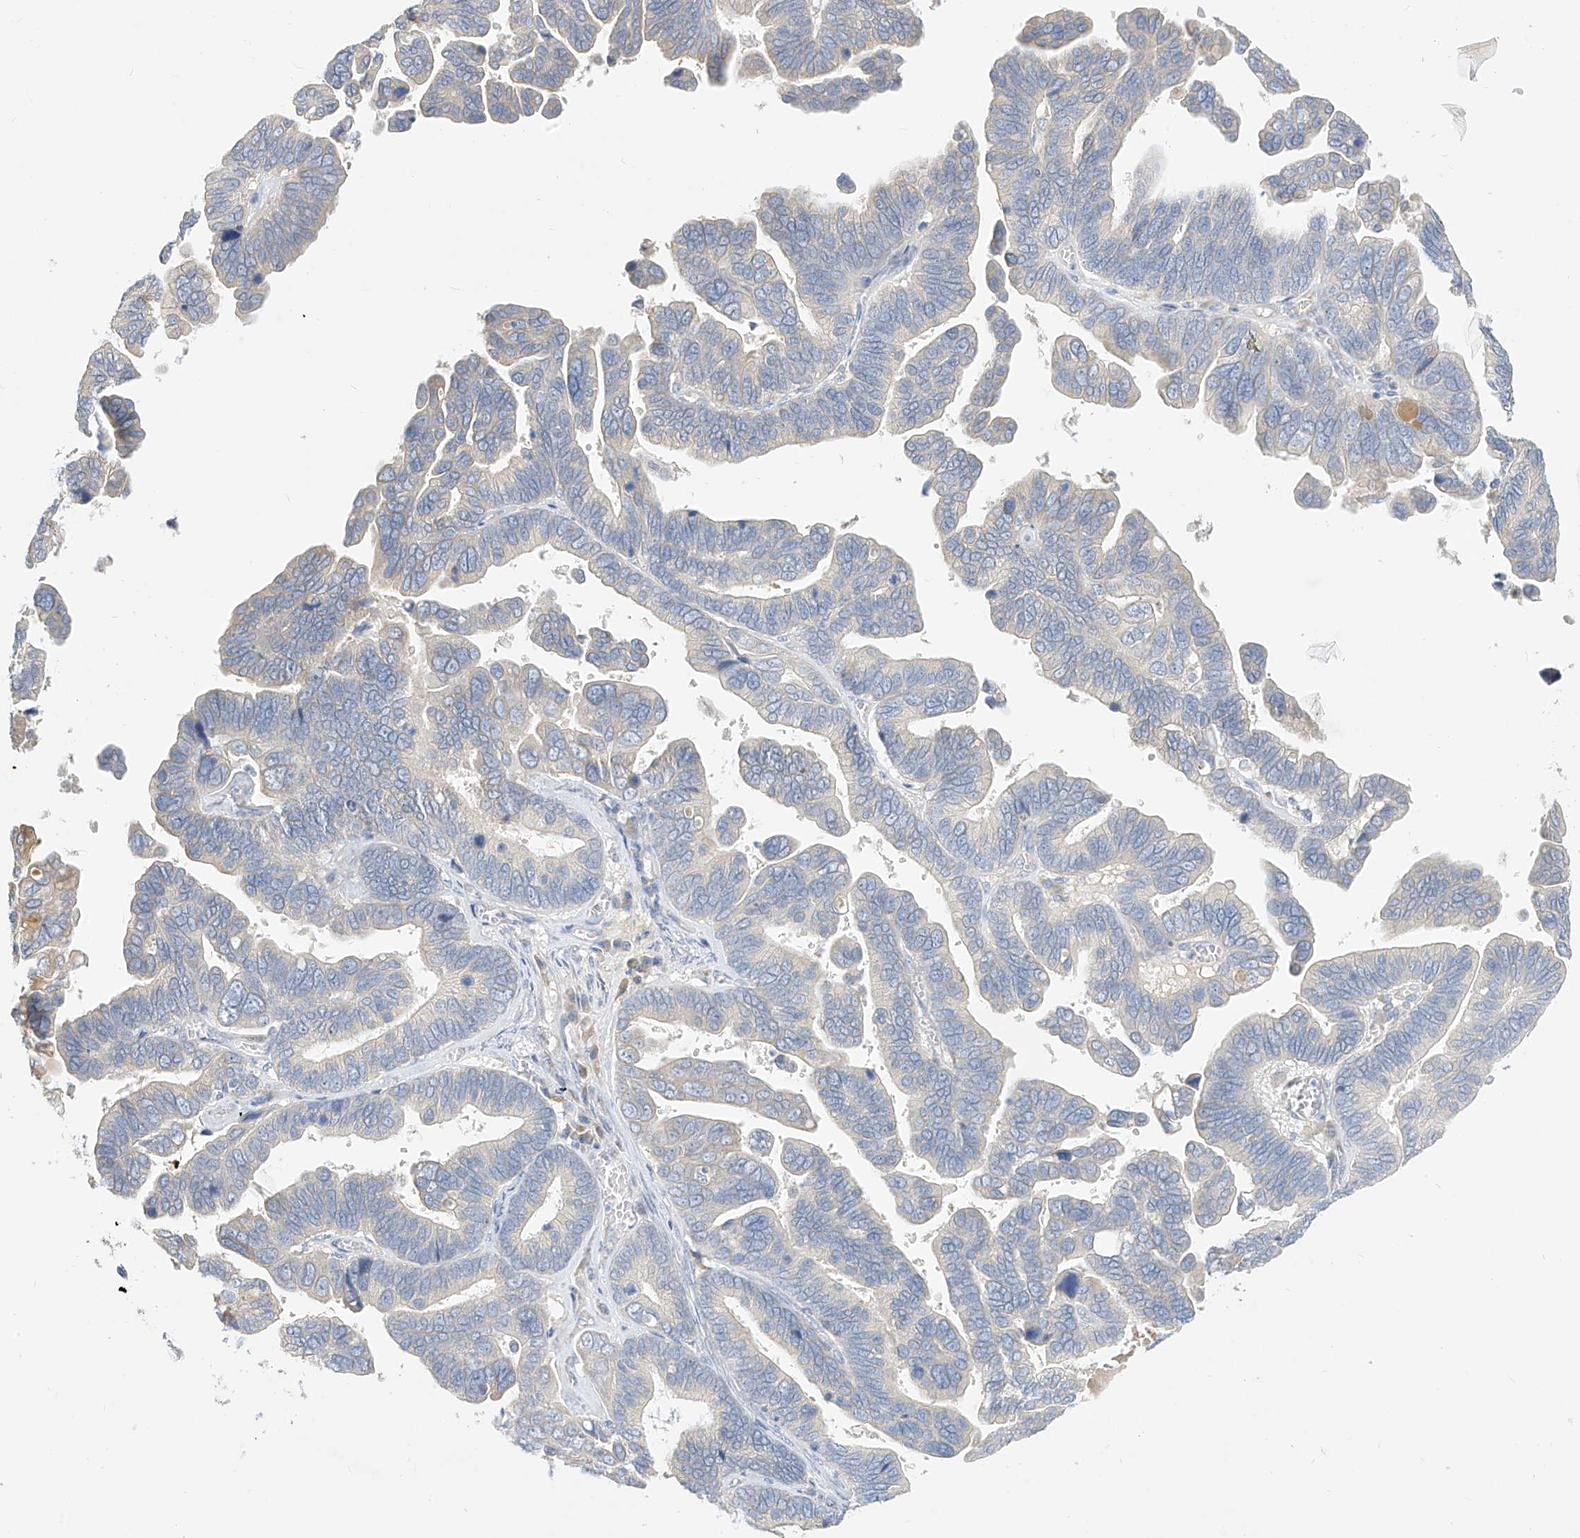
{"staining": {"intensity": "weak", "quantity": "<25%", "location": "cytoplasmic/membranous"}, "tissue": "ovarian cancer", "cell_type": "Tumor cells", "image_type": "cancer", "snomed": [{"axis": "morphology", "description": "Cystadenocarcinoma, serous, NOS"}, {"axis": "topography", "description": "Ovary"}], "caption": "A micrograph of ovarian serous cystadenocarcinoma stained for a protein exhibits no brown staining in tumor cells.", "gene": "RASA2", "patient": {"sex": "female", "age": 56}}